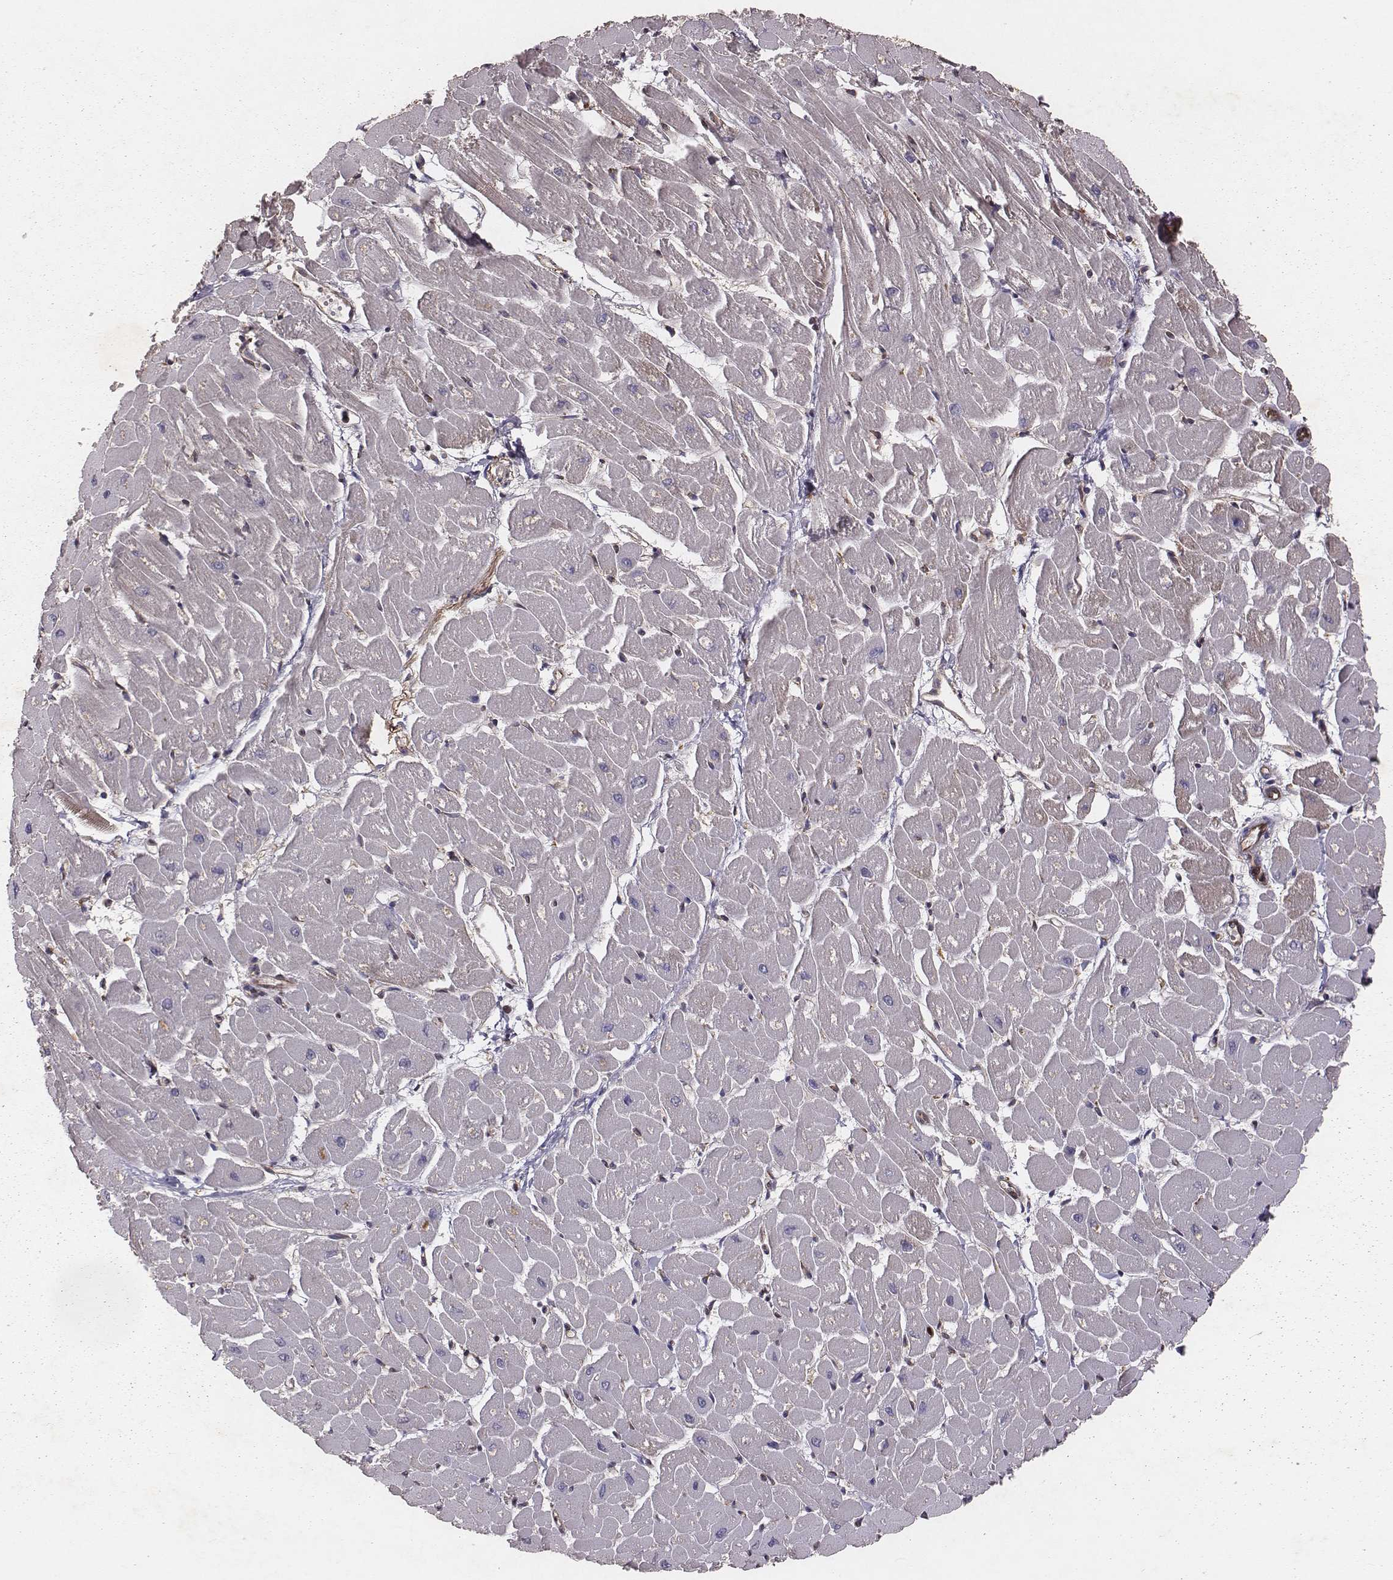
{"staining": {"intensity": "weak", "quantity": "25%-75%", "location": "cytoplasmic/membranous"}, "tissue": "heart muscle", "cell_type": "Cardiomyocytes", "image_type": "normal", "snomed": [{"axis": "morphology", "description": "Normal tissue, NOS"}, {"axis": "topography", "description": "Heart"}], "caption": "A brown stain labels weak cytoplasmic/membranous positivity of a protein in cardiomyocytes of normal heart muscle. The protein is shown in brown color, while the nuclei are stained blue.", "gene": "TXLNA", "patient": {"sex": "male", "age": 57}}